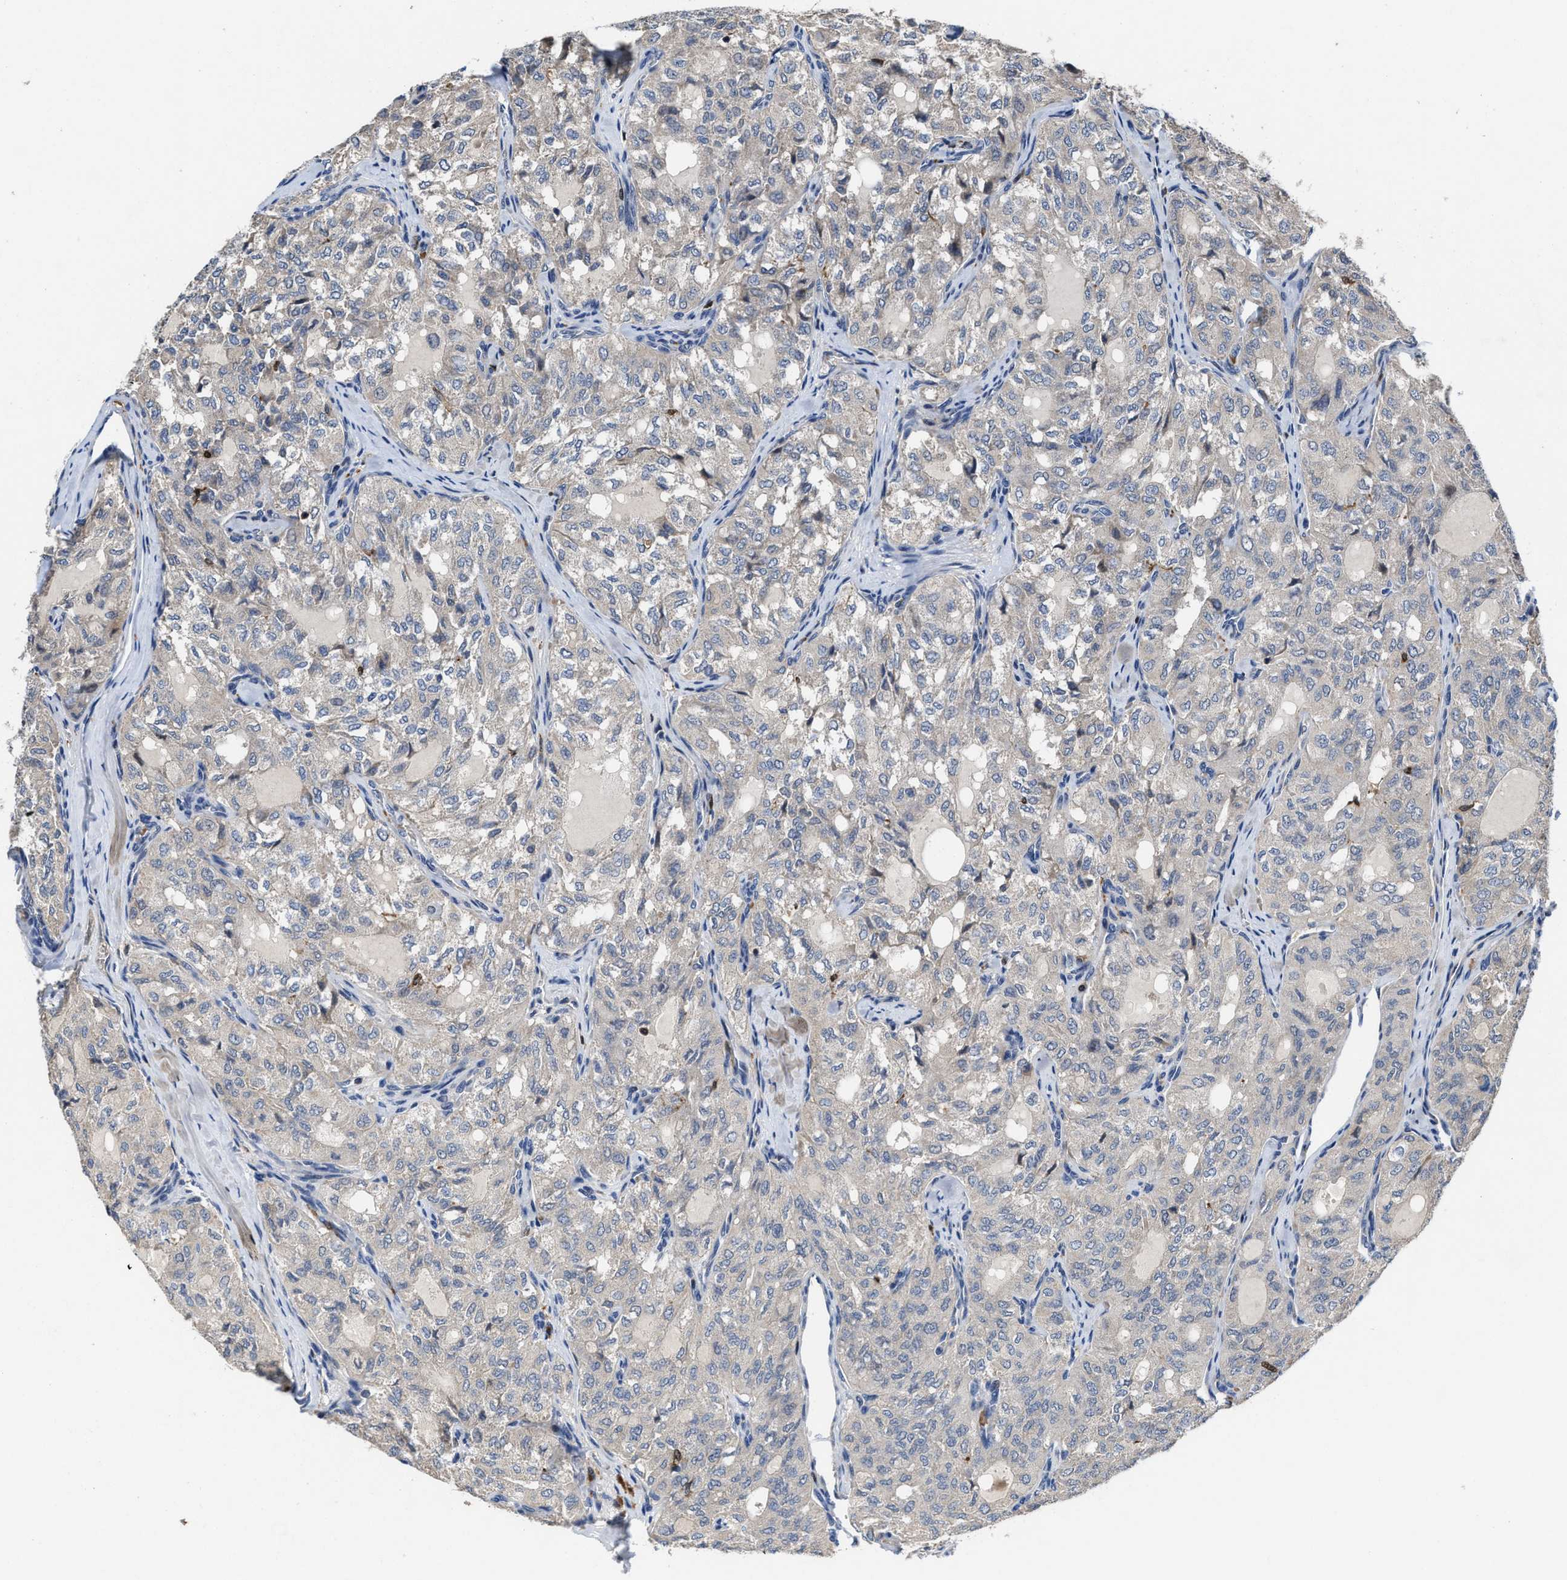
{"staining": {"intensity": "negative", "quantity": "none", "location": "none"}, "tissue": "thyroid cancer", "cell_type": "Tumor cells", "image_type": "cancer", "snomed": [{"axis": "morphology", "description": "Follicular adenoma carcinoma, NOS"}, {"axis": "topography", "description": "Thyroid gland"}], "caption": "DAB (3,3'-diaminobenzidine) immunohistochemical staining of thyroid cancer (follicular adenoma carcinoma) displays no significant positivity in tumor cells.", "gene": "RGS10", "patient": {"sex": "male", "age": 75}}